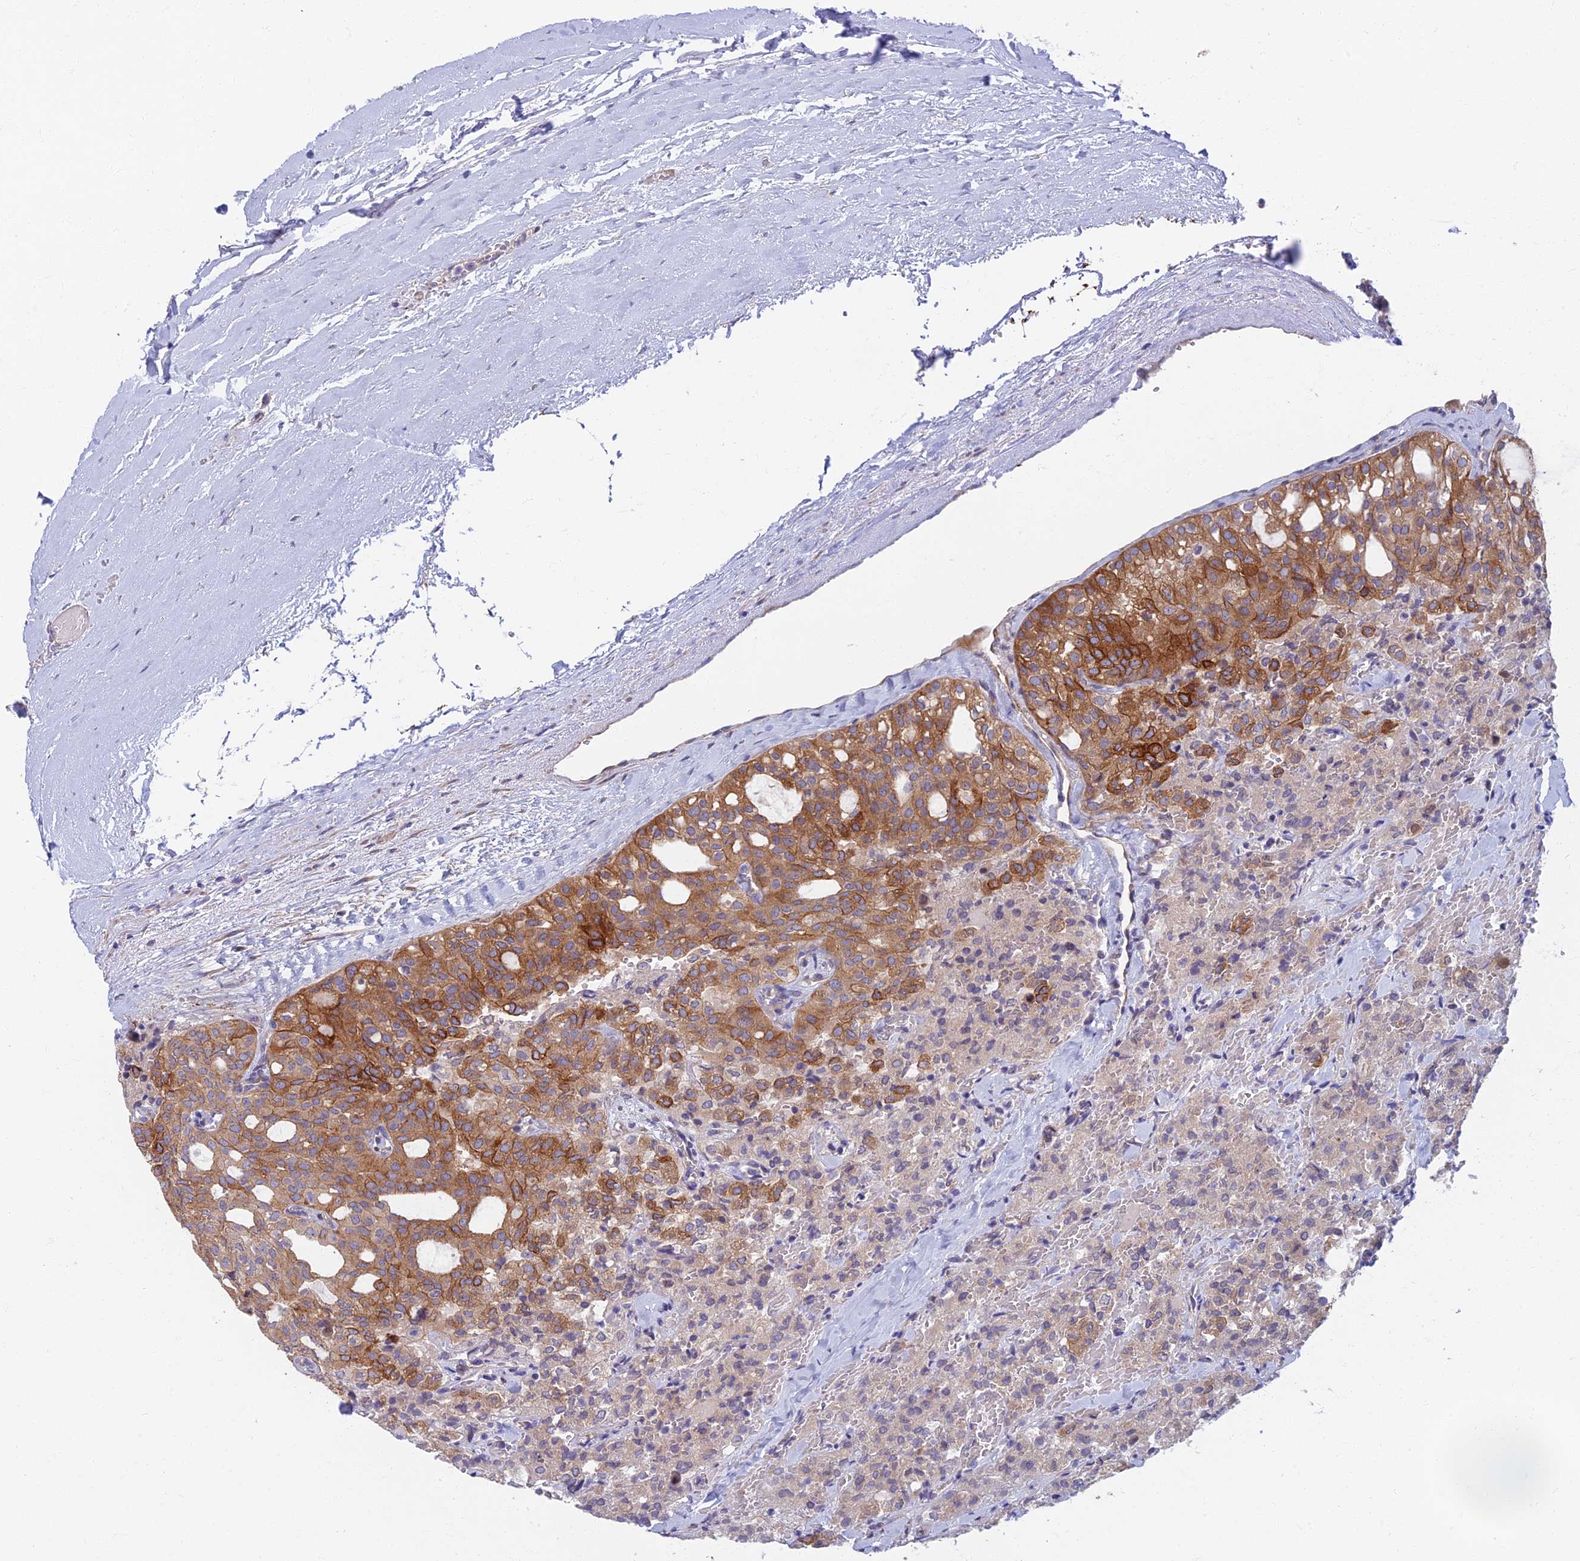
{"staining": {"intensity": "strong", "quantity": "25%-75%", "location": "cytoplasmic/membranous"}, "tissue": "thyroid cancer", "cell_type": "Tumor cells", "image_type": "cancer", "snomed": [{"axis": "morphology", "description": "Follicular adenoma carcinoma, NOS"}, {"axis": "topography", "description": "Thyroid gland"}], "caption": "This micrograph displays follicular adenoma carcinoma (thyroid) stained with IHC to label a protein in brown. The cytoplasmic/membranous of tumor cells show strong positivity for the protein. Nuclei are counter-stained blue.", "gene": "RHBDL2", "patient": {"sex": "male", "age": 75}}